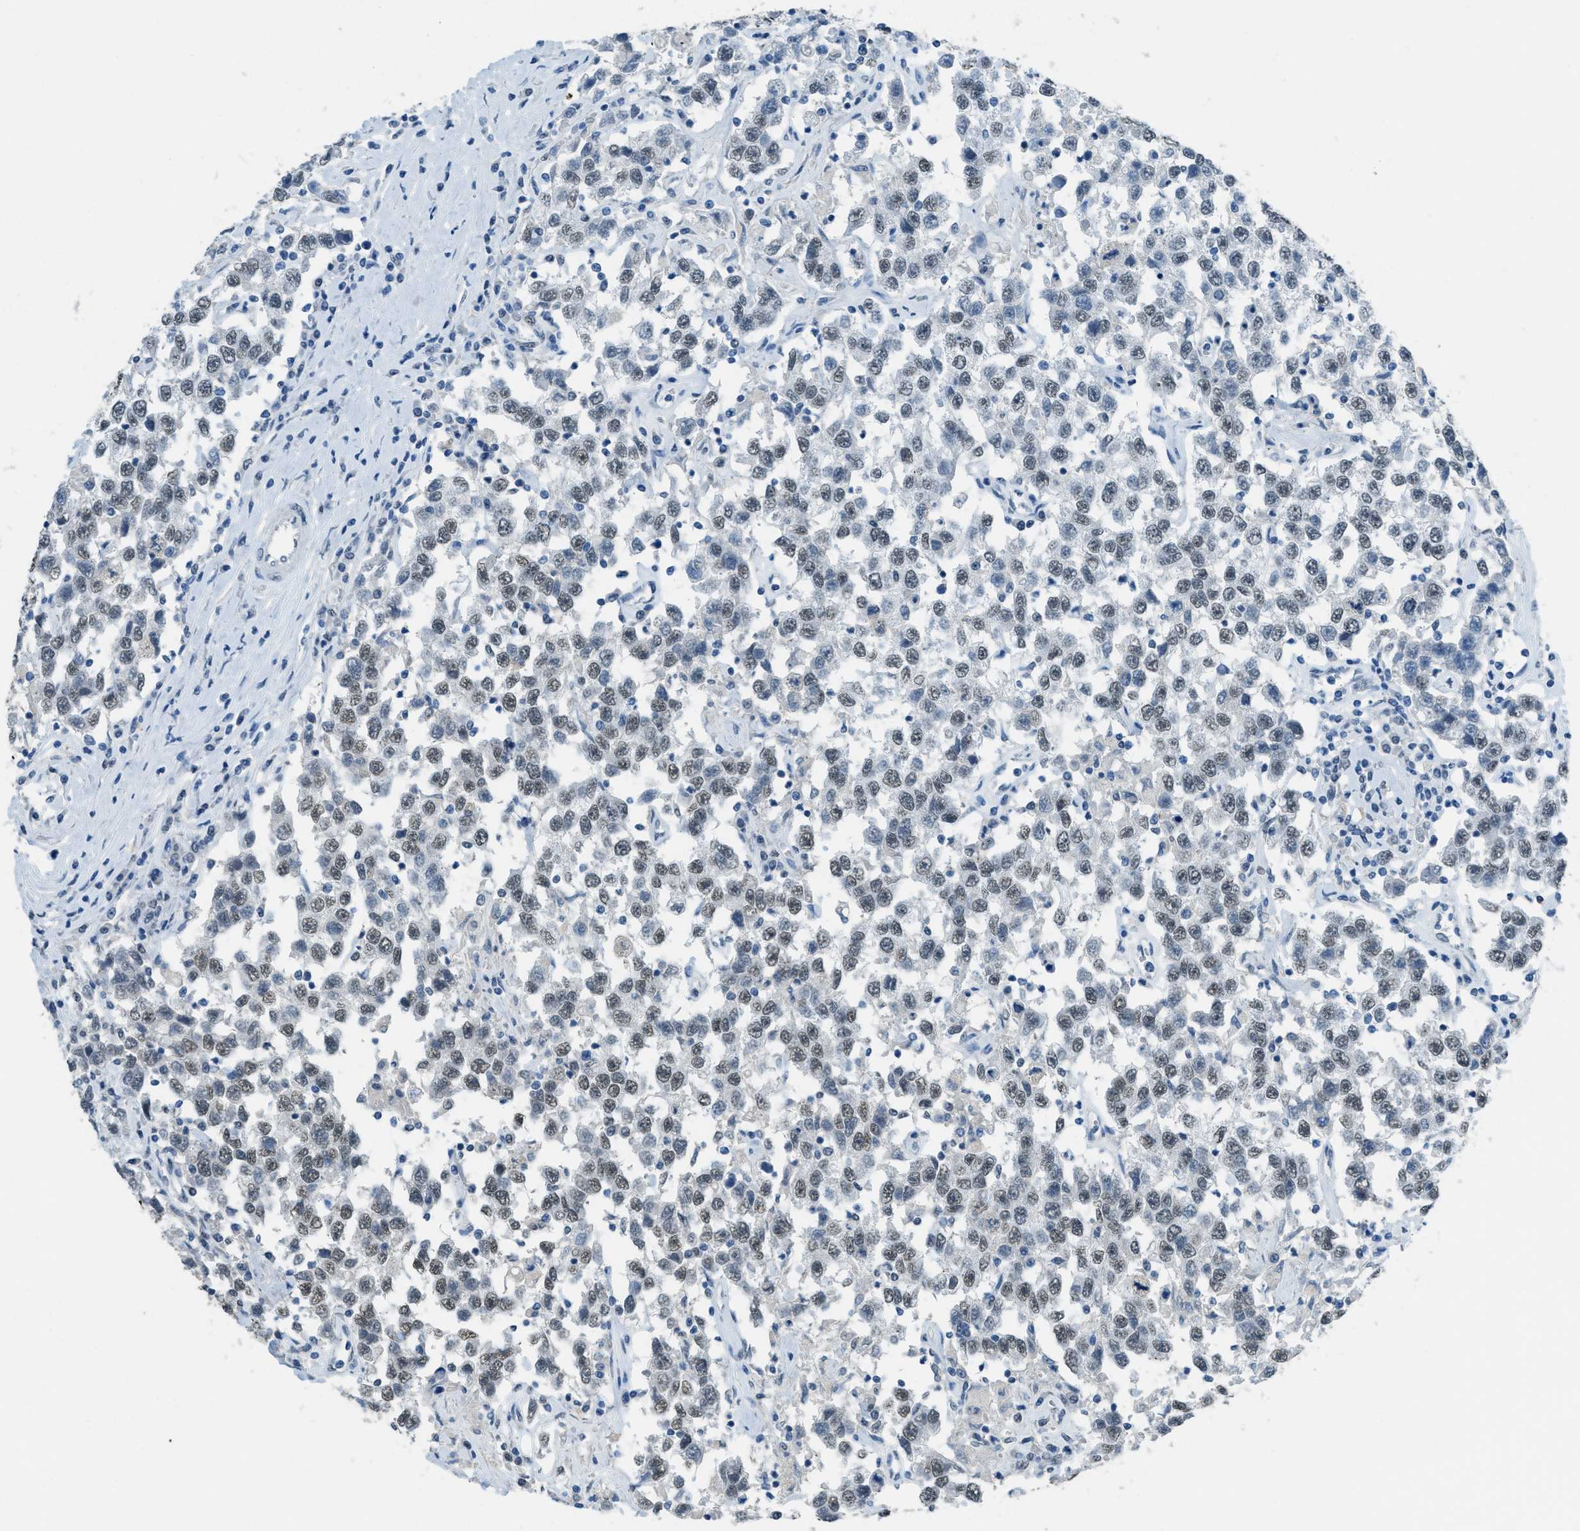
{"staining": {"intensity": "weak", "quantity": ">75%", "location": "nuclear"}, "tissue": "testis cancer", "cell_type": "Tumor cells", "image_type": "cancer", "snomed": [{"axis": "morphology", "description": "Seminoma, NOS"}, {"axis": "topography", "description": "Testis"}], "caption": "Immunohistochemistry (IHC) micrograph of neoplastic tissue: testis cancer (seminoma) stained using IHC displays low levels of weak protein expression localized specifically in the nuclear of tumor cells, appearing as a nuclear brown color.", "gene": "TTC13", "patient": {"sex": "male", "age": 41}}